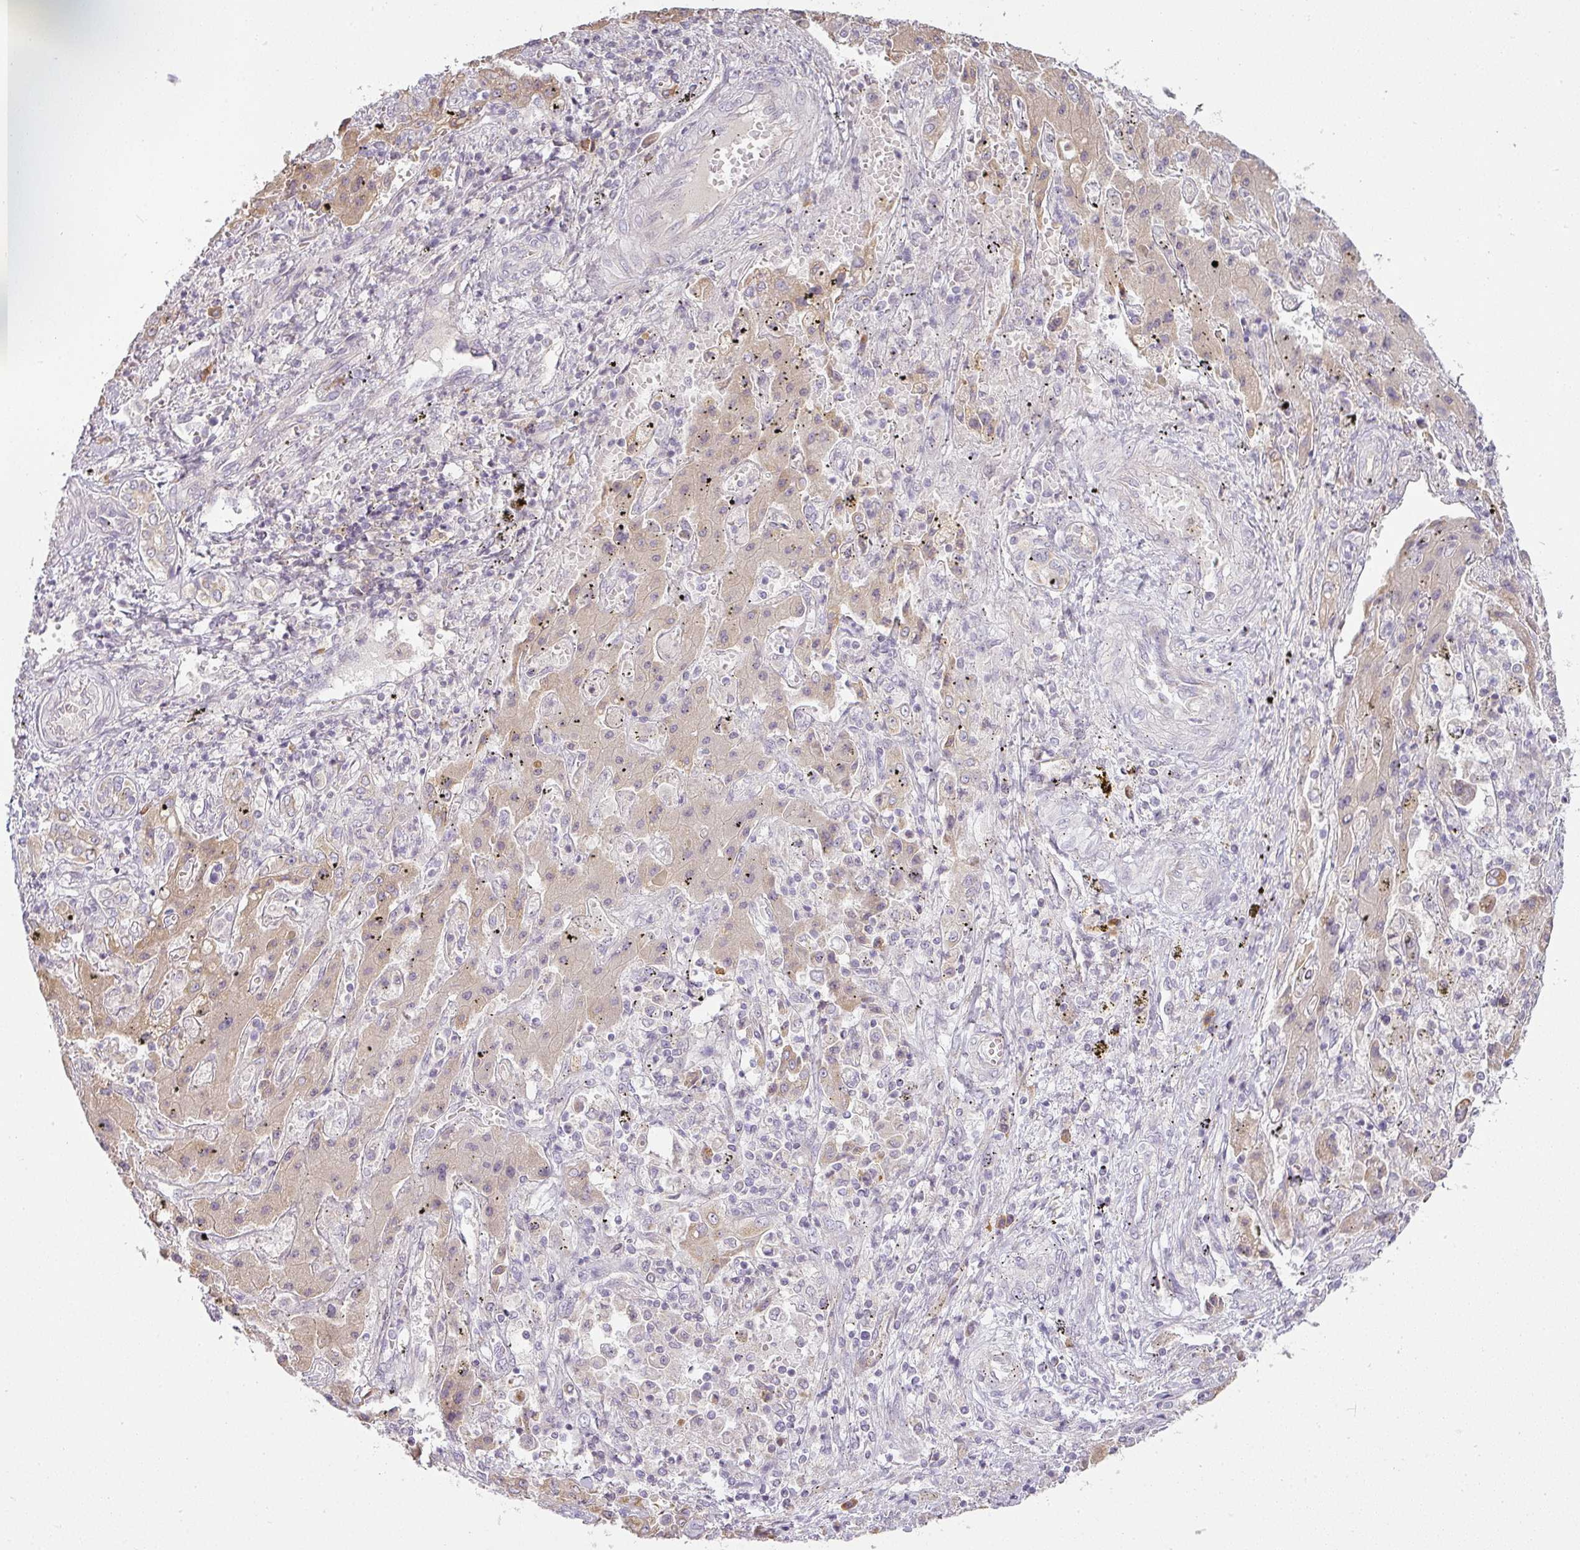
{"staining": {"intensity": "weak", "quantity": ">75%", "location": "cytoplasmic/membranous"}, "tissue": "liver cancer", "cell_type": "Tumor cells", "image_type": "cancer", "snomed": [{"axis": "morphology", "description": "Cholangiocarcinoma"}, {"axis": "topography", "description": "Liver"}], "caption": "Cholangiocarcinoma (liver) stained with immunohistochemistry (IHC) shows weak cytoplasmic/membranous expression in about >75% of tumor cells. The protein of interest is shown in brown color, while the nuclei are stained blue.", "gene": "LY75", "patient": {"sex": "female", "age": 52}}